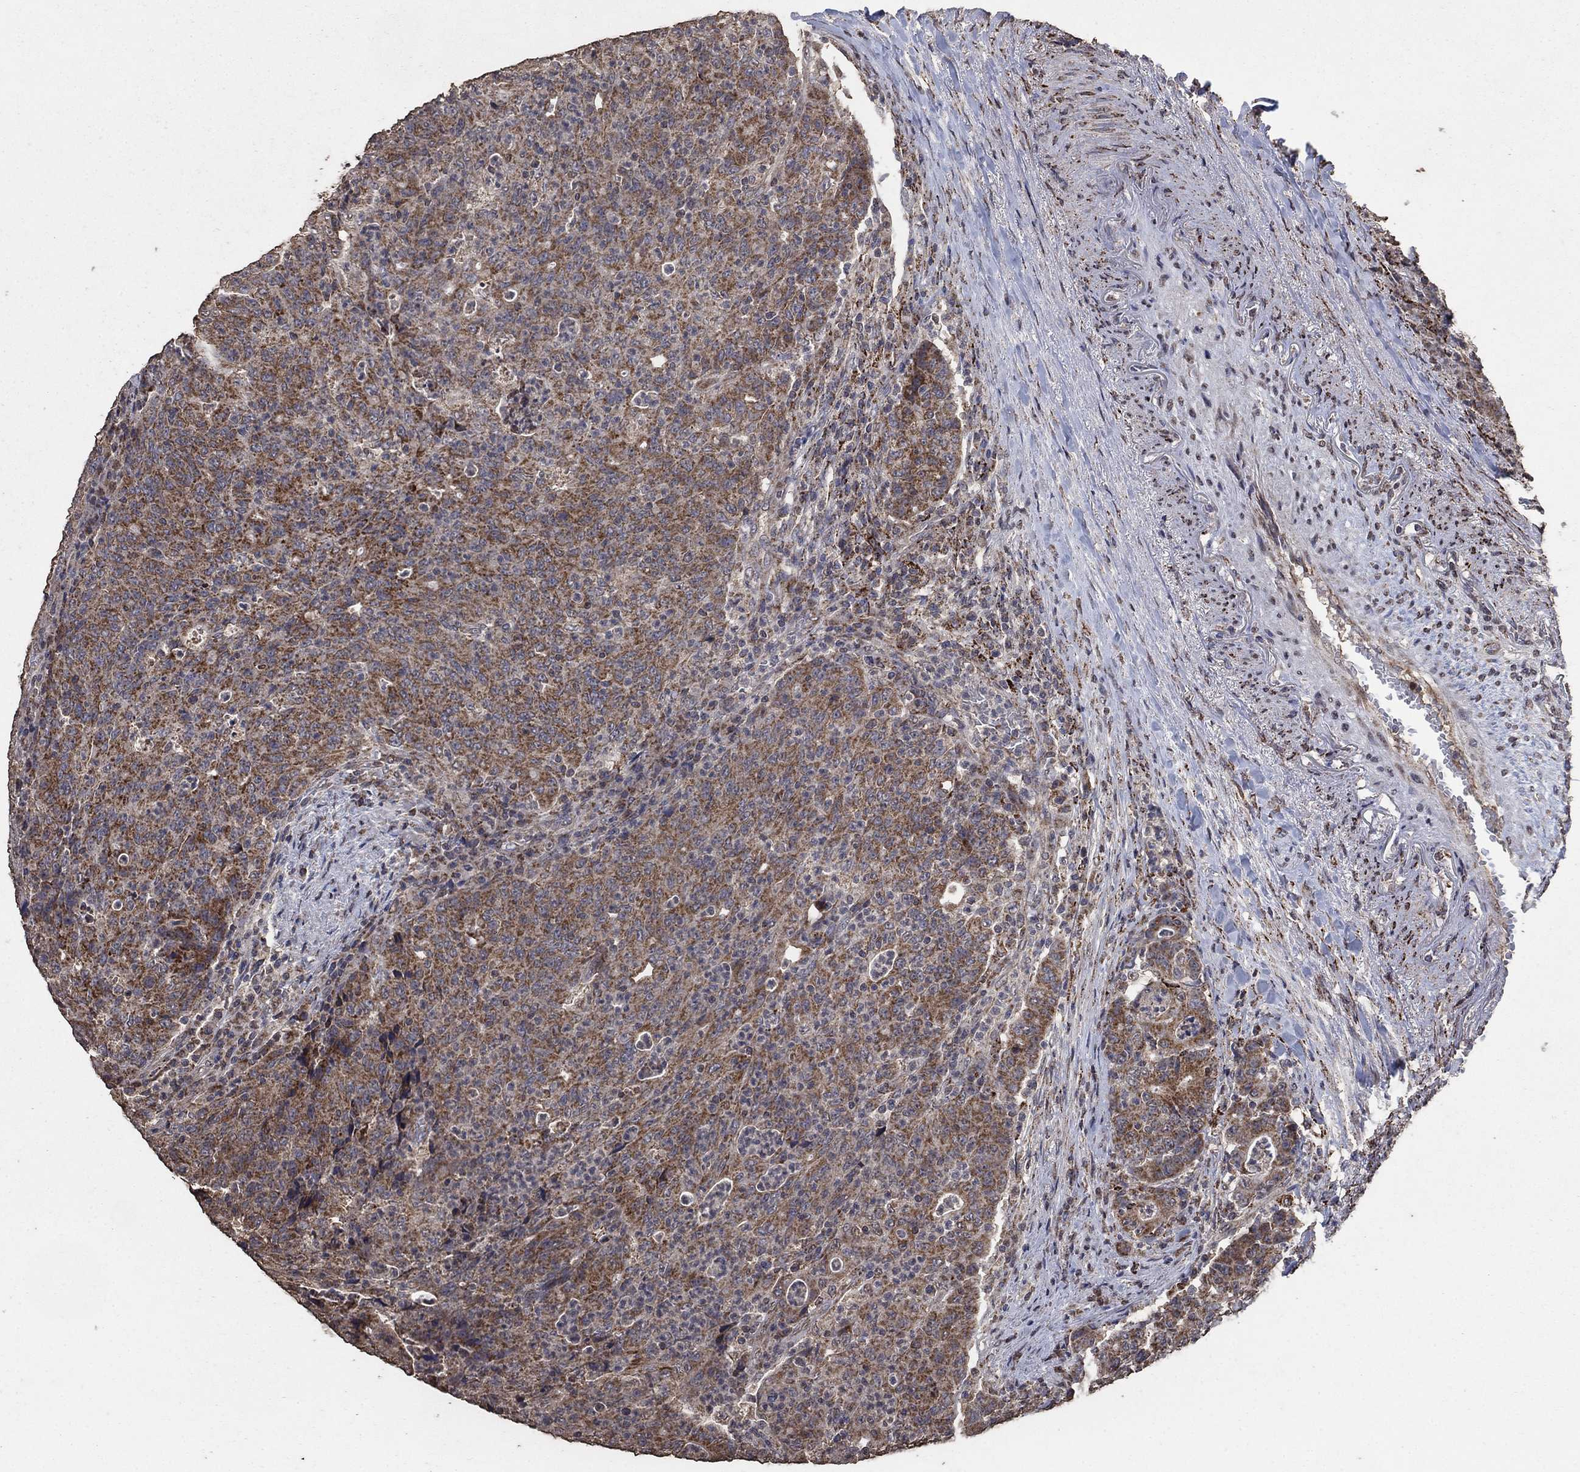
{"staining": {"intensity": "strong", "quantity": "25%-75%", "location": "cytoplasmic/membranous"}, "tissue": "colorectal cancer", "cell_type": "Tumor cells", "image_type": "cancer", "snomed": [{"axis": "morphology", "description": "Adenocarcinoma, NOS"}, {"axis": "topography", "description": "Colon"}], "caption": "The image demonstrates immunohistochemical staining of adenocarcinoma (colorectal). There is strong cytoplasmic/membranous expression is appreciated in approximately 25%-75% of tumor cells.", "gene": "MRPS24", "patient": {"sex": "male", "age": 70}}